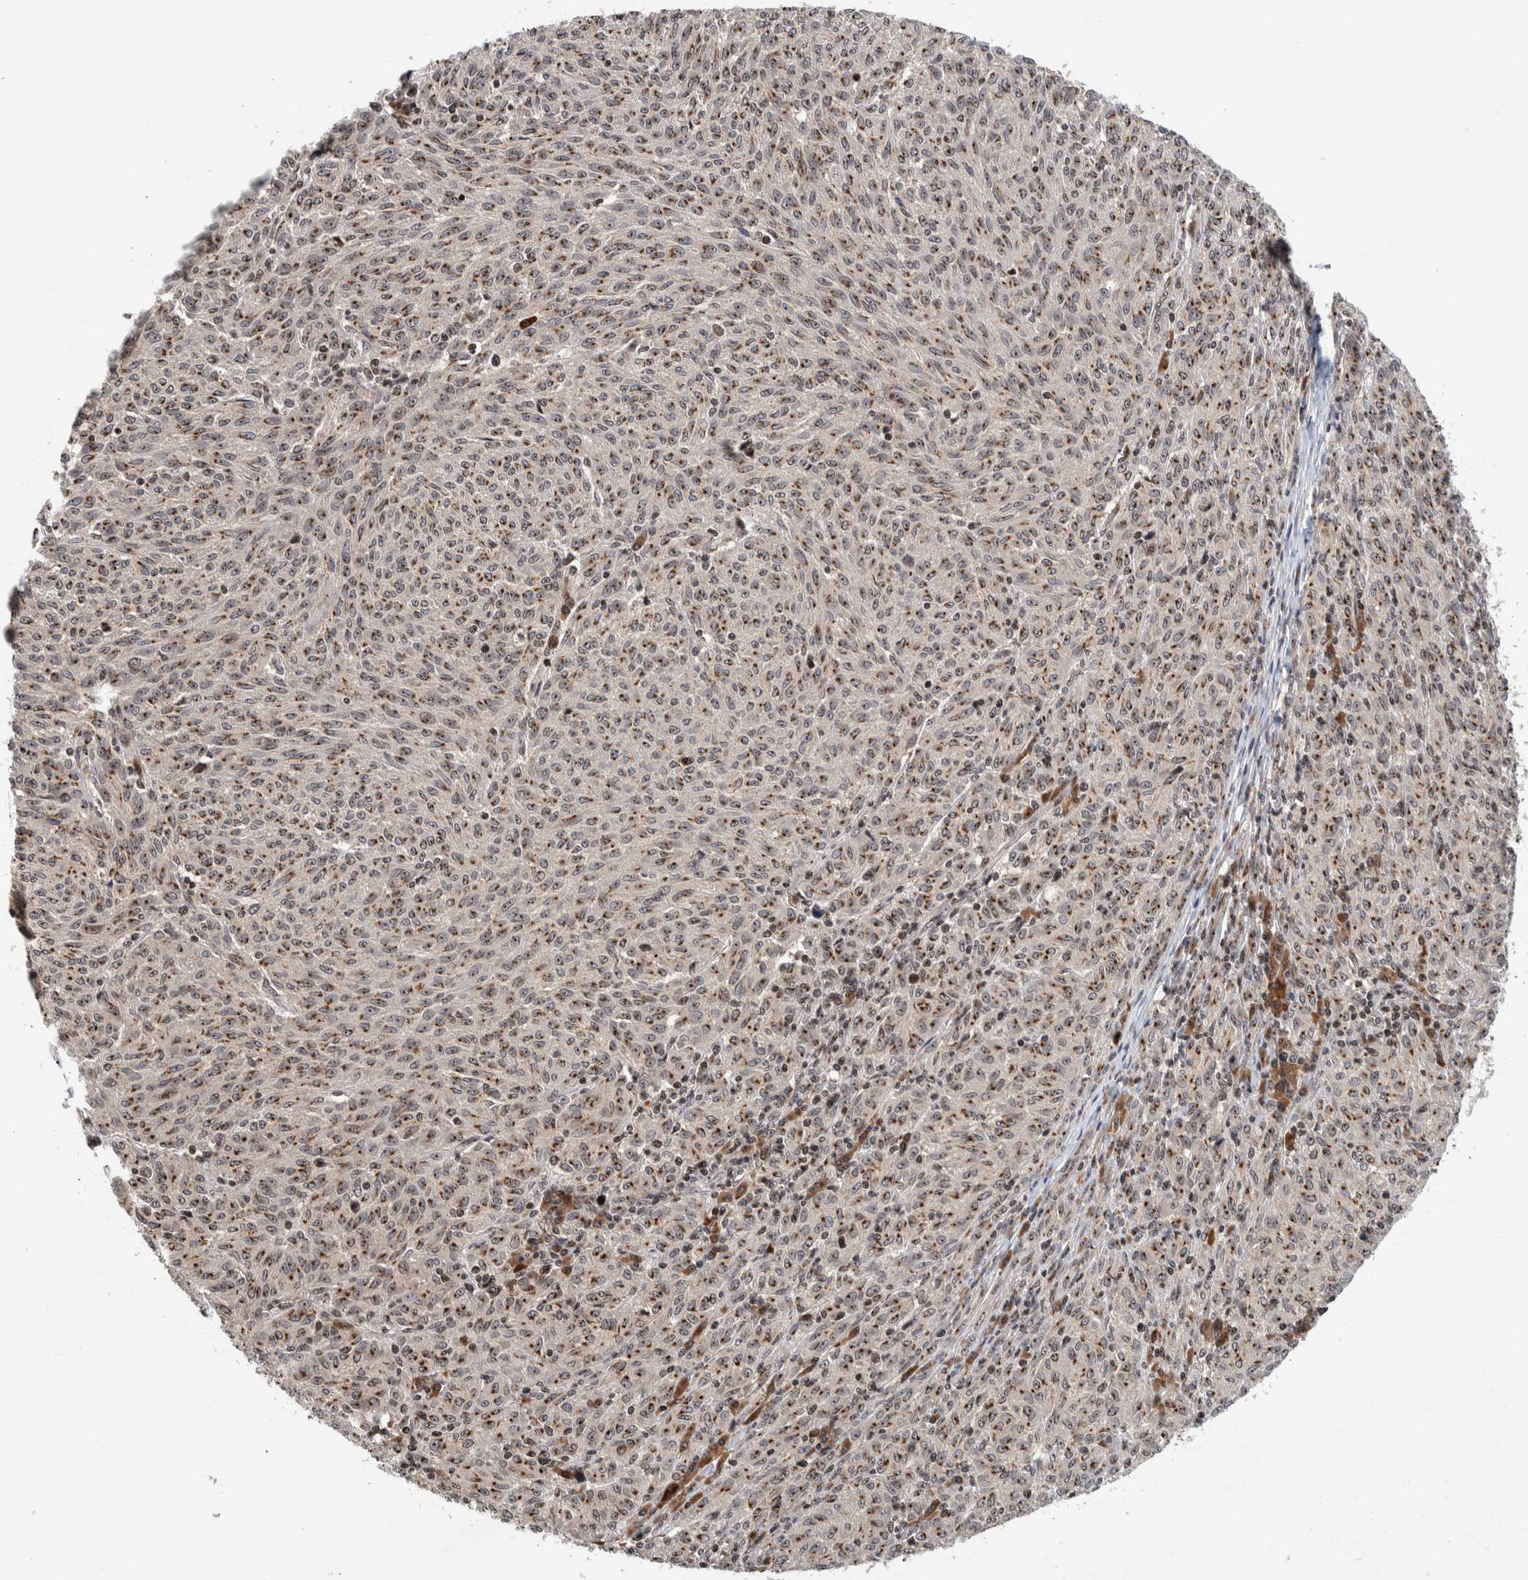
{"staining": {"intensity": "moderate", "quantity": "25%-75%", "location": "cytoplasmic/membranous,nuclear"}, "tissue": "melanoma", "cell_type": "Tumor cells", "image_type": "cancer", "snomed": [{"axis": "morphology", "description": "Malignant melanoma, NOS"}, {"axis": "topography", "description": "Skin"}], "caption": "An IHC photomicrograph of neoplastic tissue is shown. Protein staining in brown shows moderate cytoplasmic/membranous and nuclear positivity in malignant melanoma within tumor cells.", "gene": "CCDC182", "patient": {"sex": "female", "age": 72}}